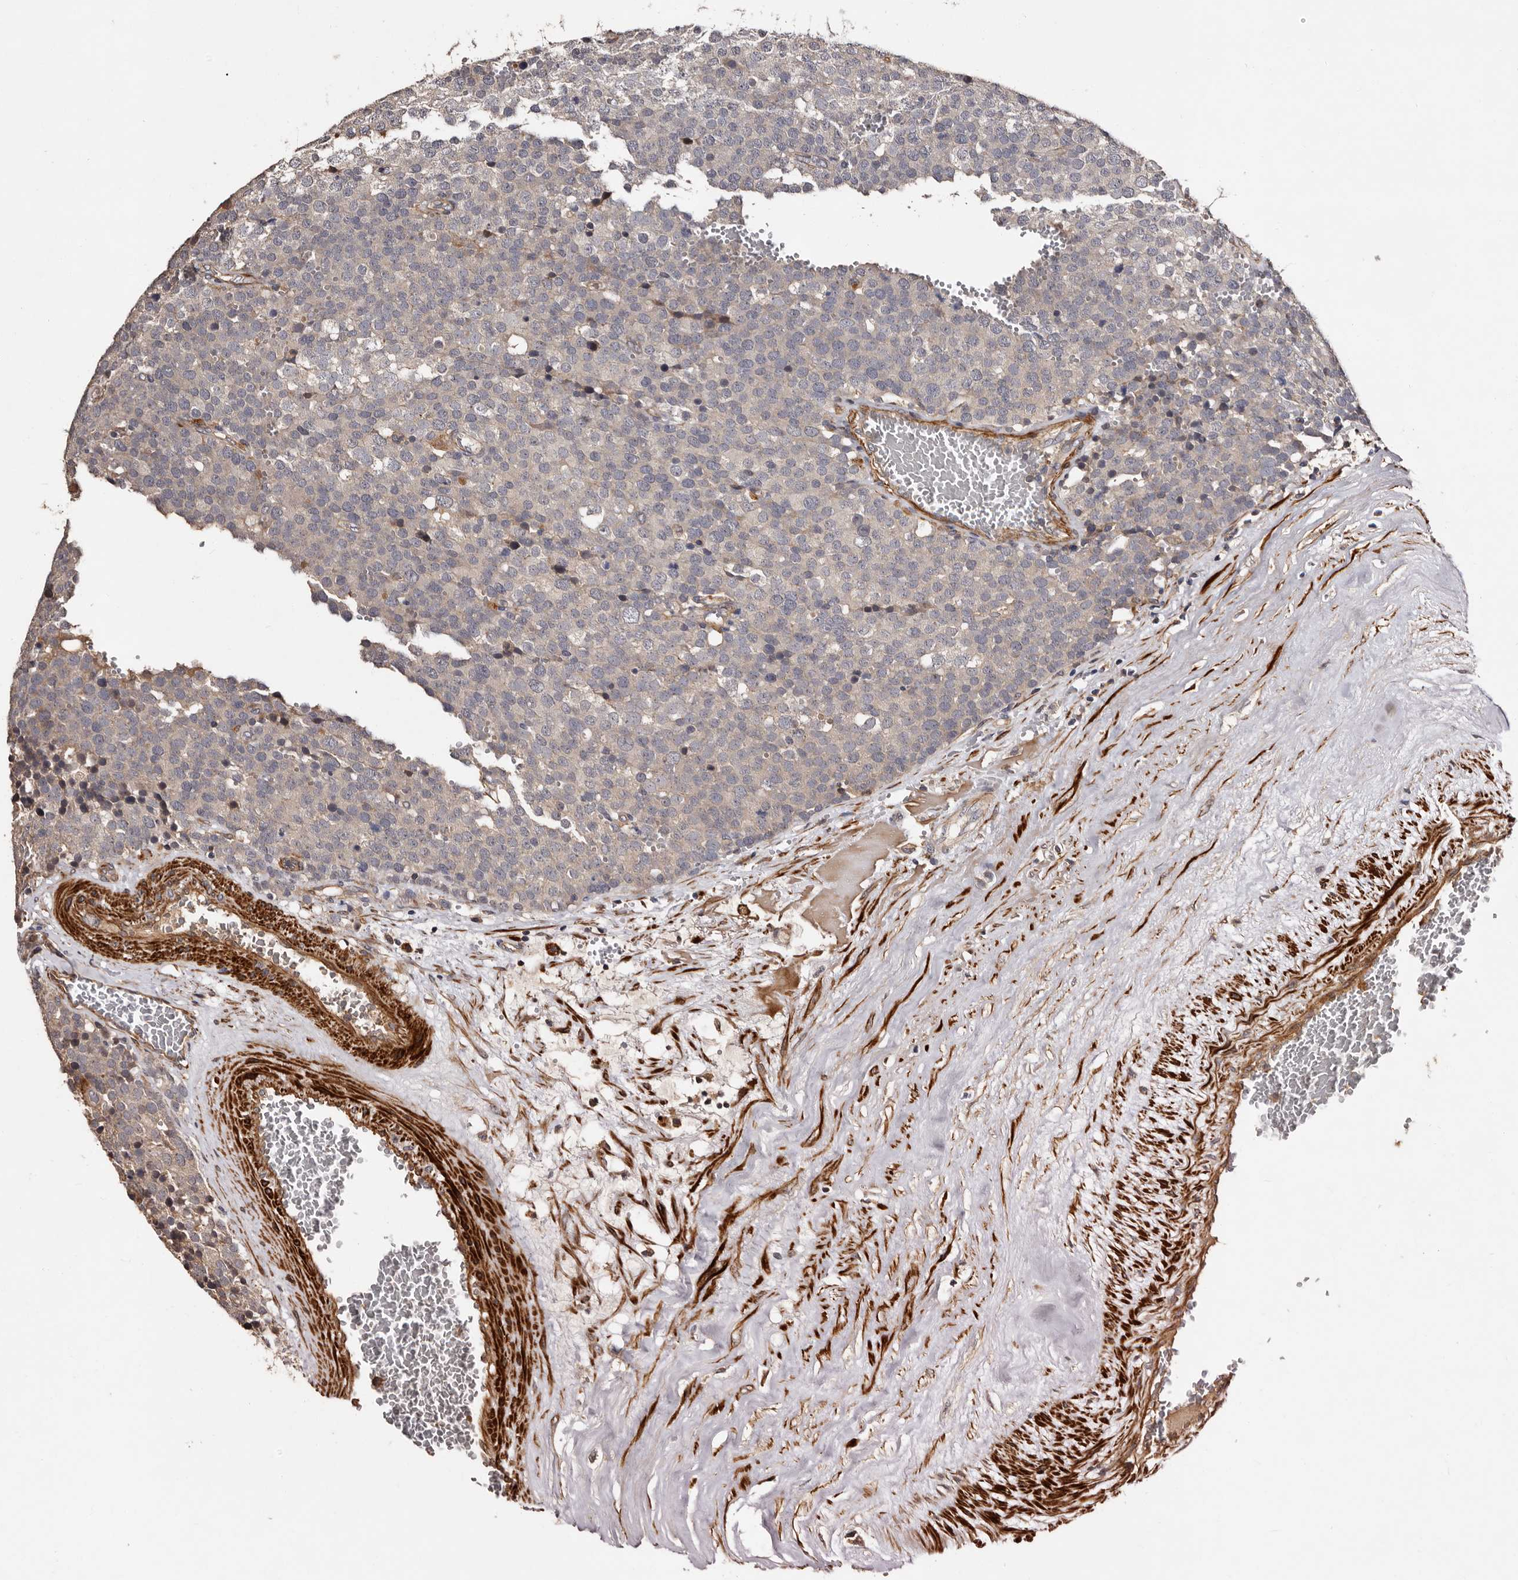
{"staining": {"intensity": "weak", "quantity": "<25%", "location": "cytoplasmic/membranous"}, "tissue": "testis cancer", "cell_type": "Tumor cells", "image_type": "cancer", "snomed": [{"axis": "morphology", "description": "Seminoma, NOS"}, {"axis": "topography", "description": "Testis"}], "caption": "A histopathology image of human testis seminoma is negative for staining in tumor cells. The staining was performed using DAB (3,3'-diaminobenzidine) to visualize the protein expression in brown, while the nuclei were stained in blue with hematoxylin (Magnification: 20x).", "gene": "PRKD3", "patient": {"sex": "male", "age": 71}}